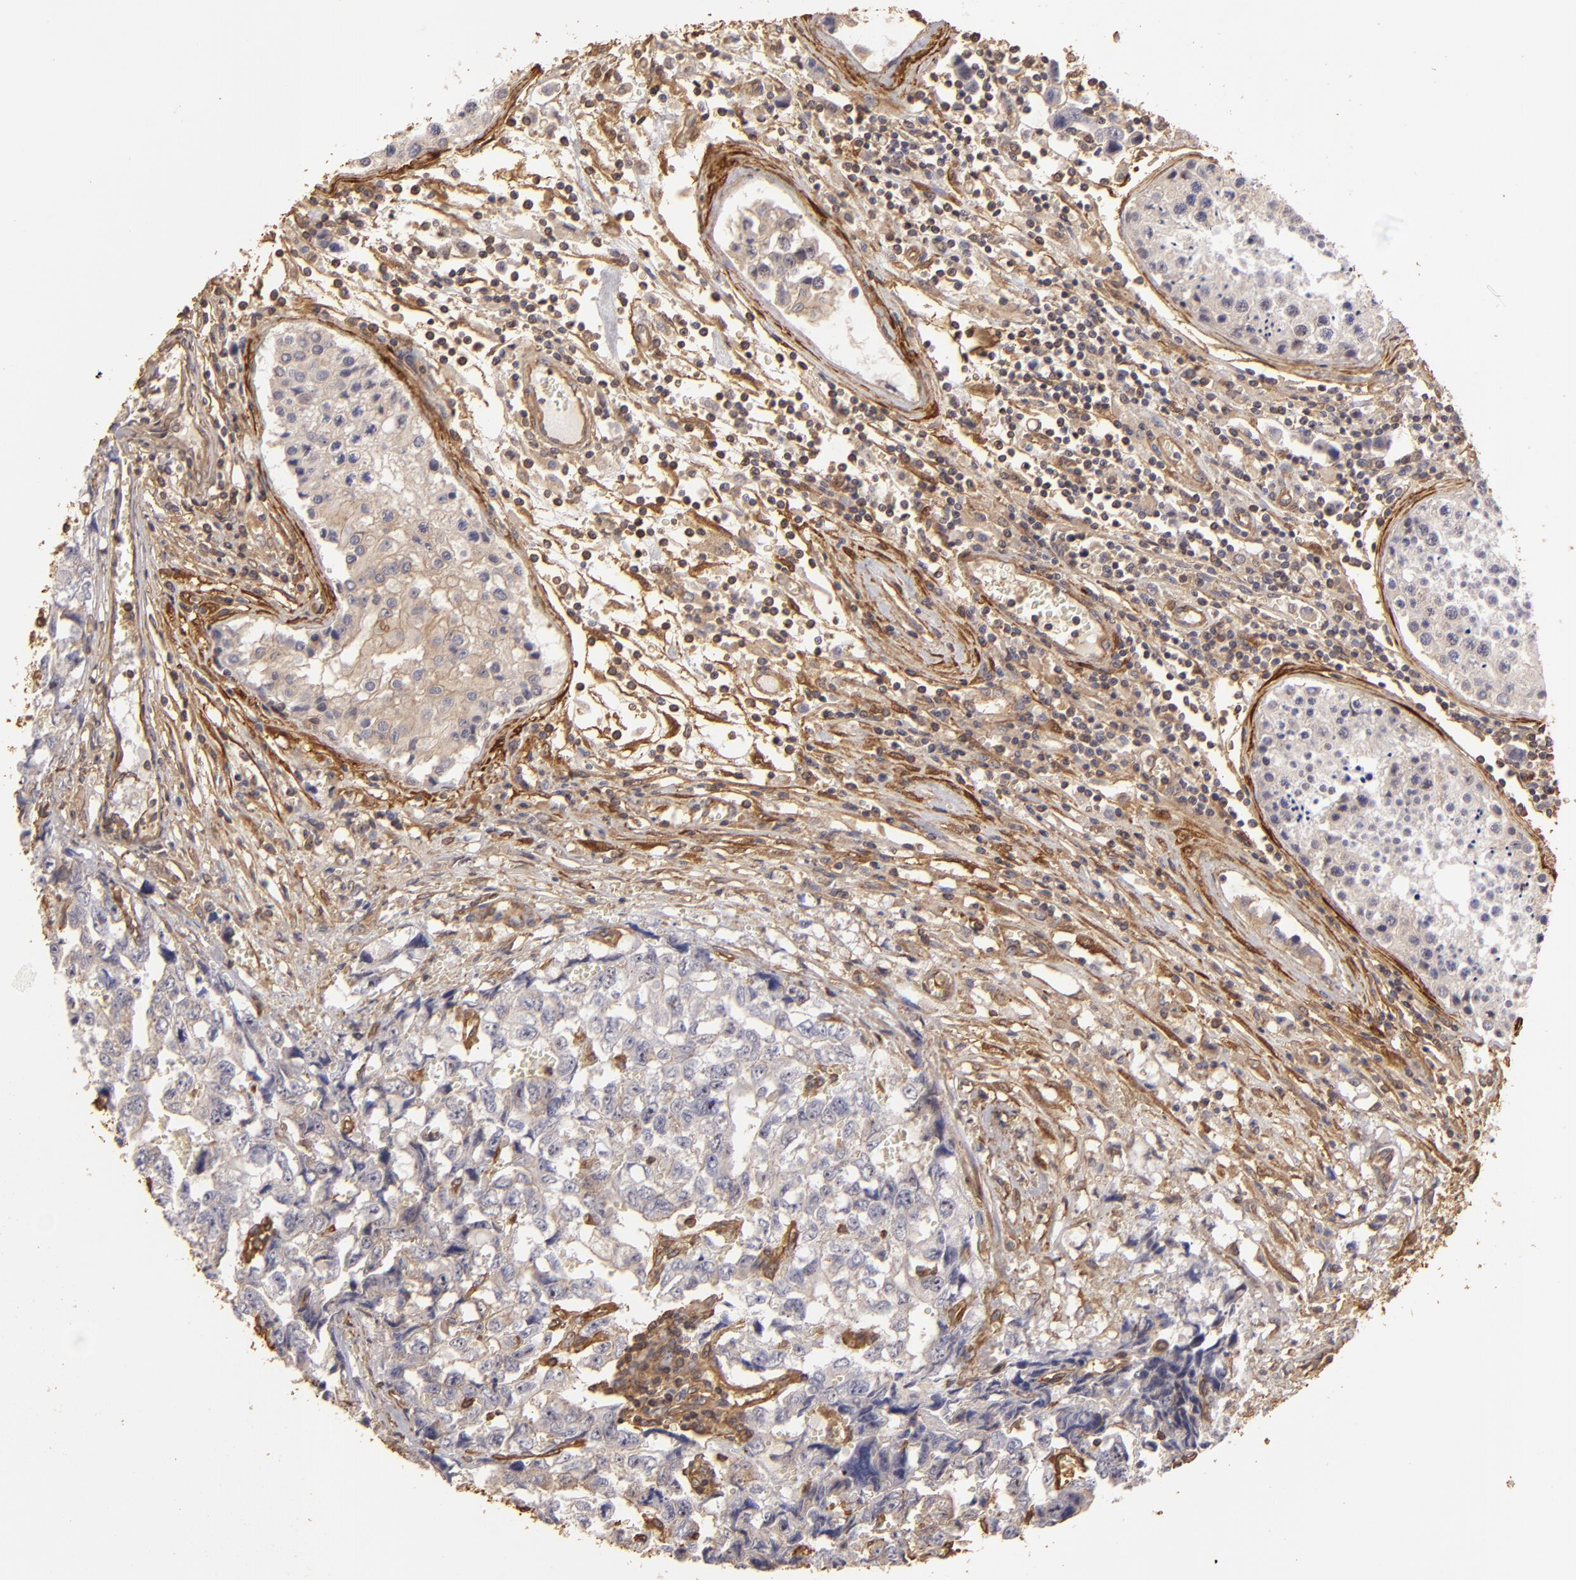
{"staining": {"intensity": "negative", "quantity": "none", "location": "none"}, "tissue": "testis cancer", "cell_type": "Tumor cells", "image_type": "cancer", "snomed": [{"axis": "morphology", "description": "Carcinoma, Embryonal, NOS"}, {"axis": "topography", "description": "Testis"}], "caption": "Tumor cells are negative for brown protein staining in embryonal carcinoma (testis).", "gene": "HSPB6", "patient": {"sex": "male", "age": 31}}